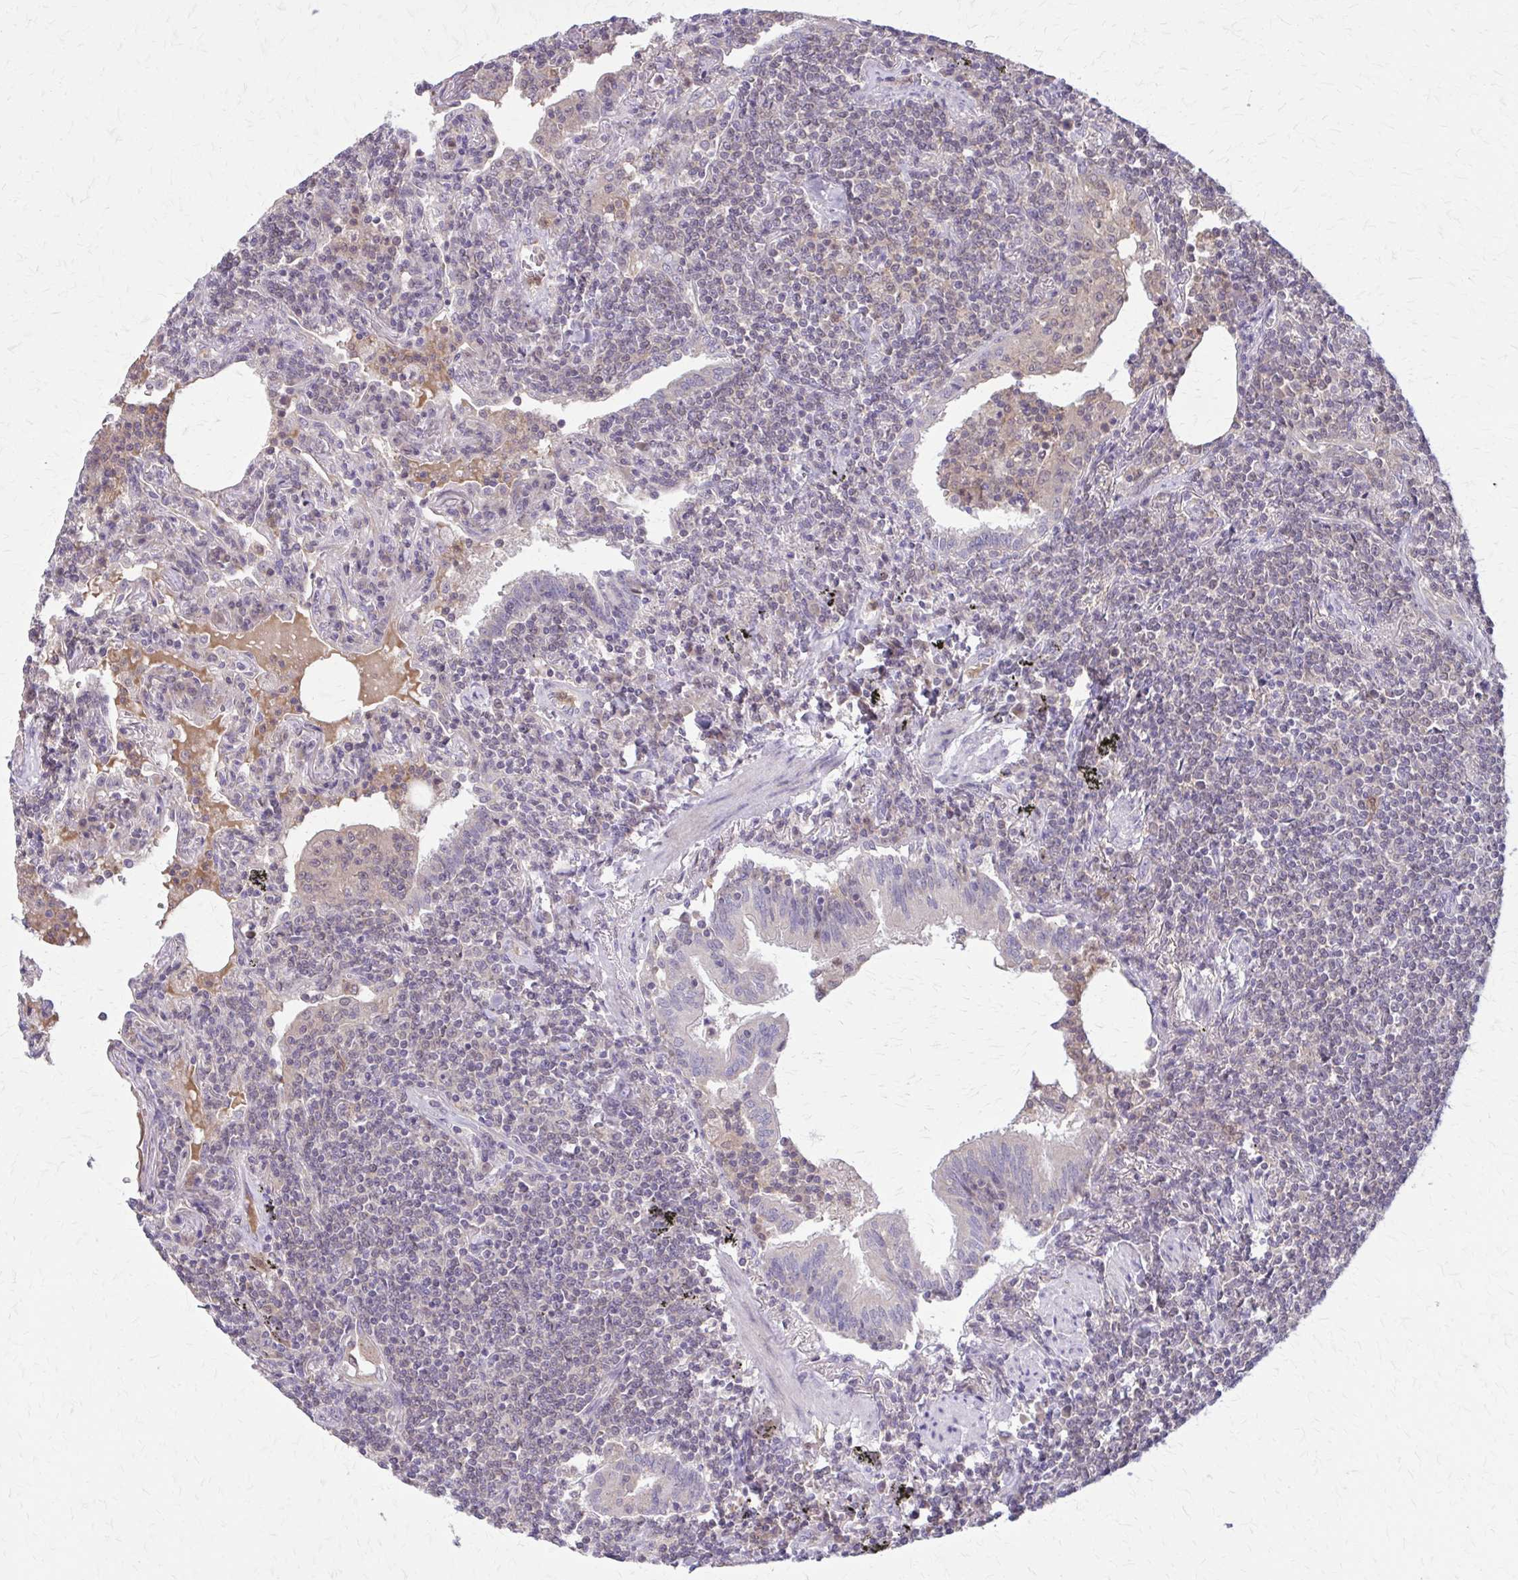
{"staining": {"intensity": "negative", "quantity": "none", "location": "none"}, "tissue": "lymphoma", "cell_type": "Tumor cells", "image_type": "cancer", "snomed": [{"axis": "morphology", "description": "Malignant lymphoma, non-Hodgkin's type, Low grade"}, {"axis": "topography", "description": "Lung"}], "caption": "Immunohistochemical staining of human lymphoma exhibits no significant staining in tumor cells. The staining was performed using DAB (3,3'-diaminobenzidine) to visualize the protein expression in brown, while the nuclei were stained in blue with hematoxylin (Magnification: 20x).", "gene": "NRBF2", "patient": {"sex": "female", "age": 71}}